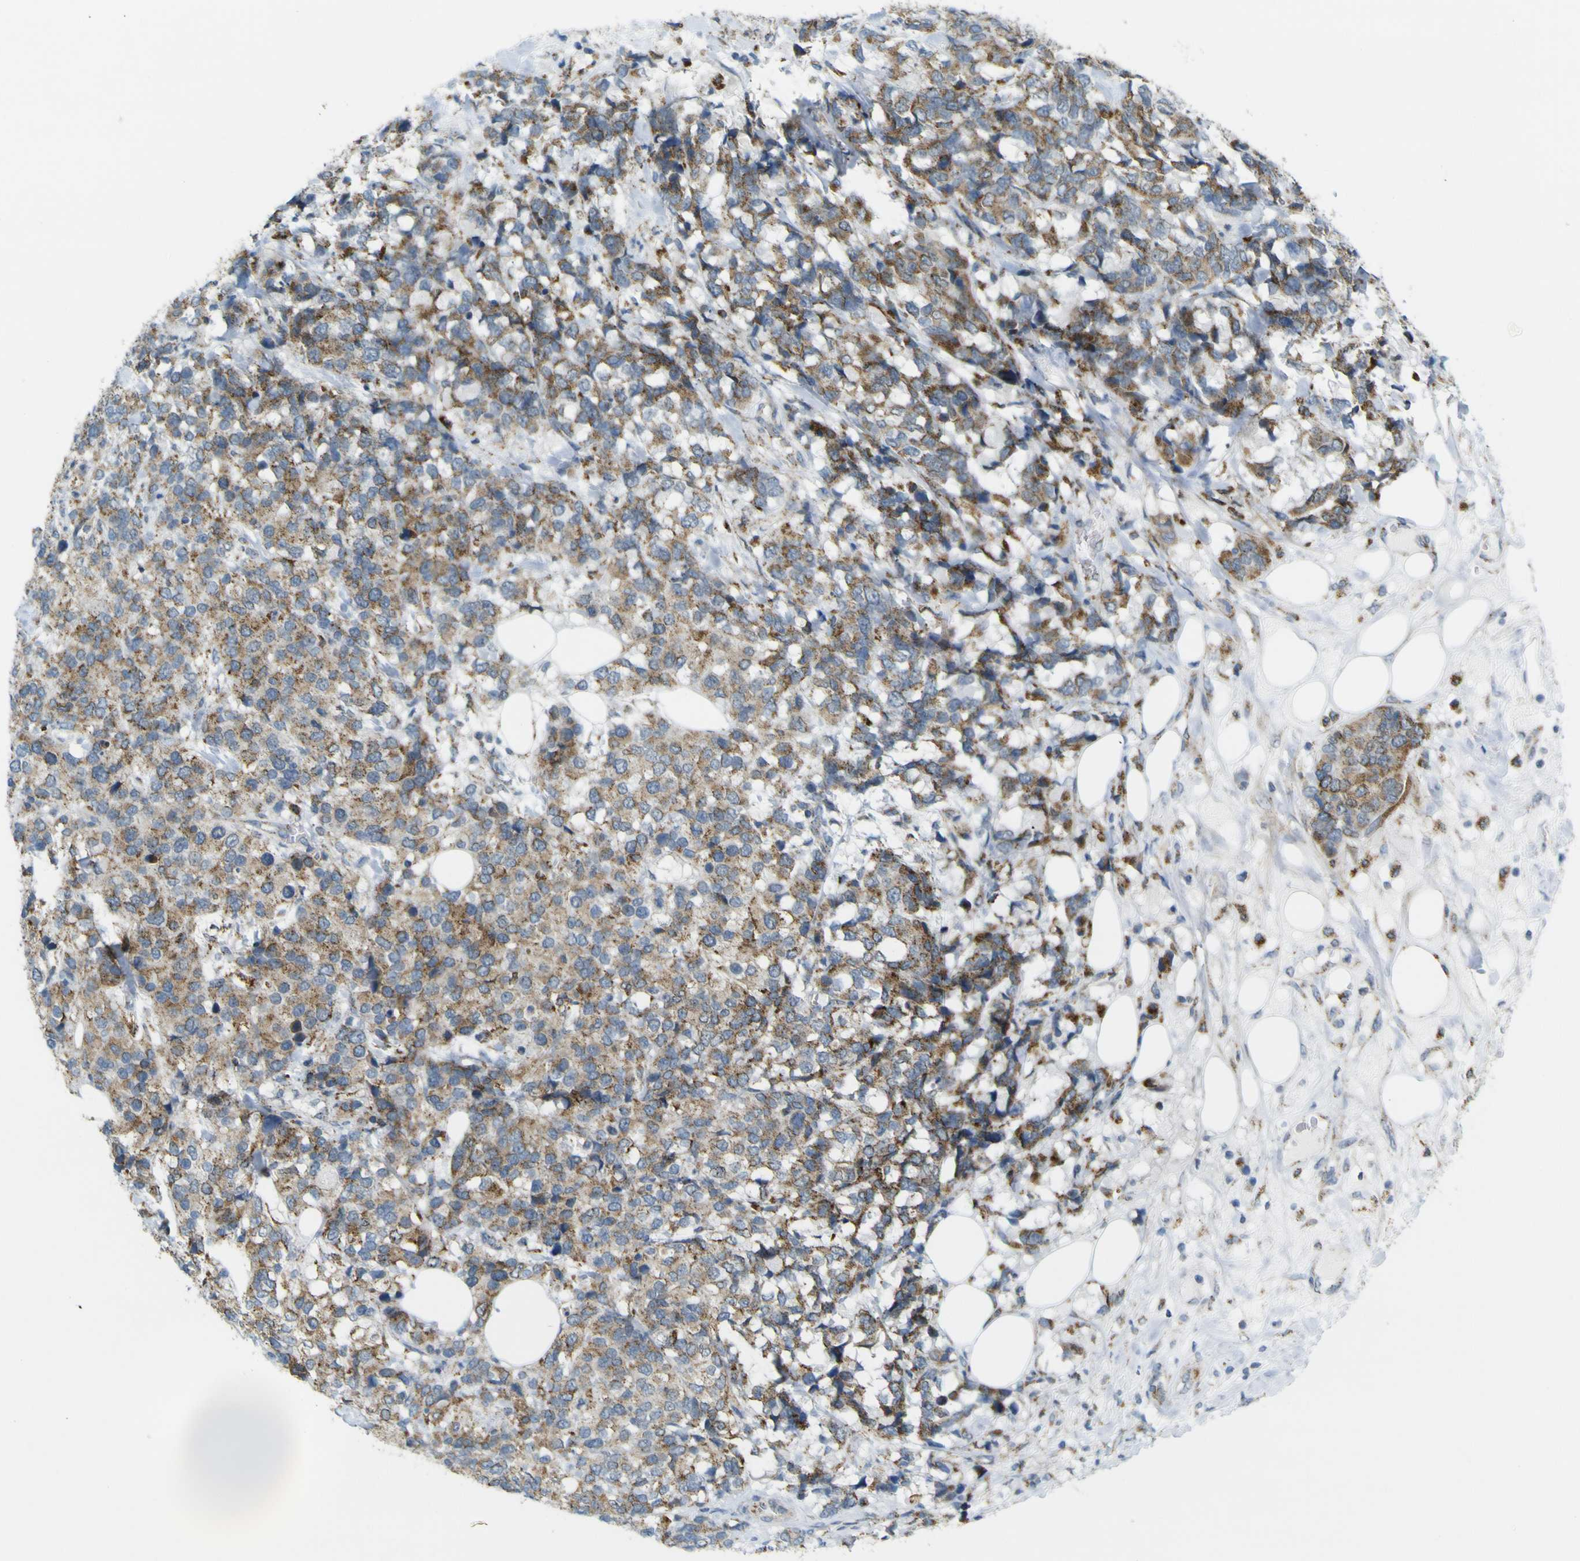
{"staining": {"intensity": "moderate", "quantity": ">75%", "location": "cytoplasmic/membranous"}, "tissue": "breast cancer", "cell_type": "Tumor cells", "image_type": "cancer", "snomed": [{"axis": "morphology", "description": "Lobular carcinoma"}, {"axis": "topography", "description": "Breast"}], "caption": "Moderate cytoplasmic/membranous positivity is identified in approximately >75% of tumor cells in breast cancer.", "gene": "ACBD5", "patient": {"sex": "female", "age": 59}}